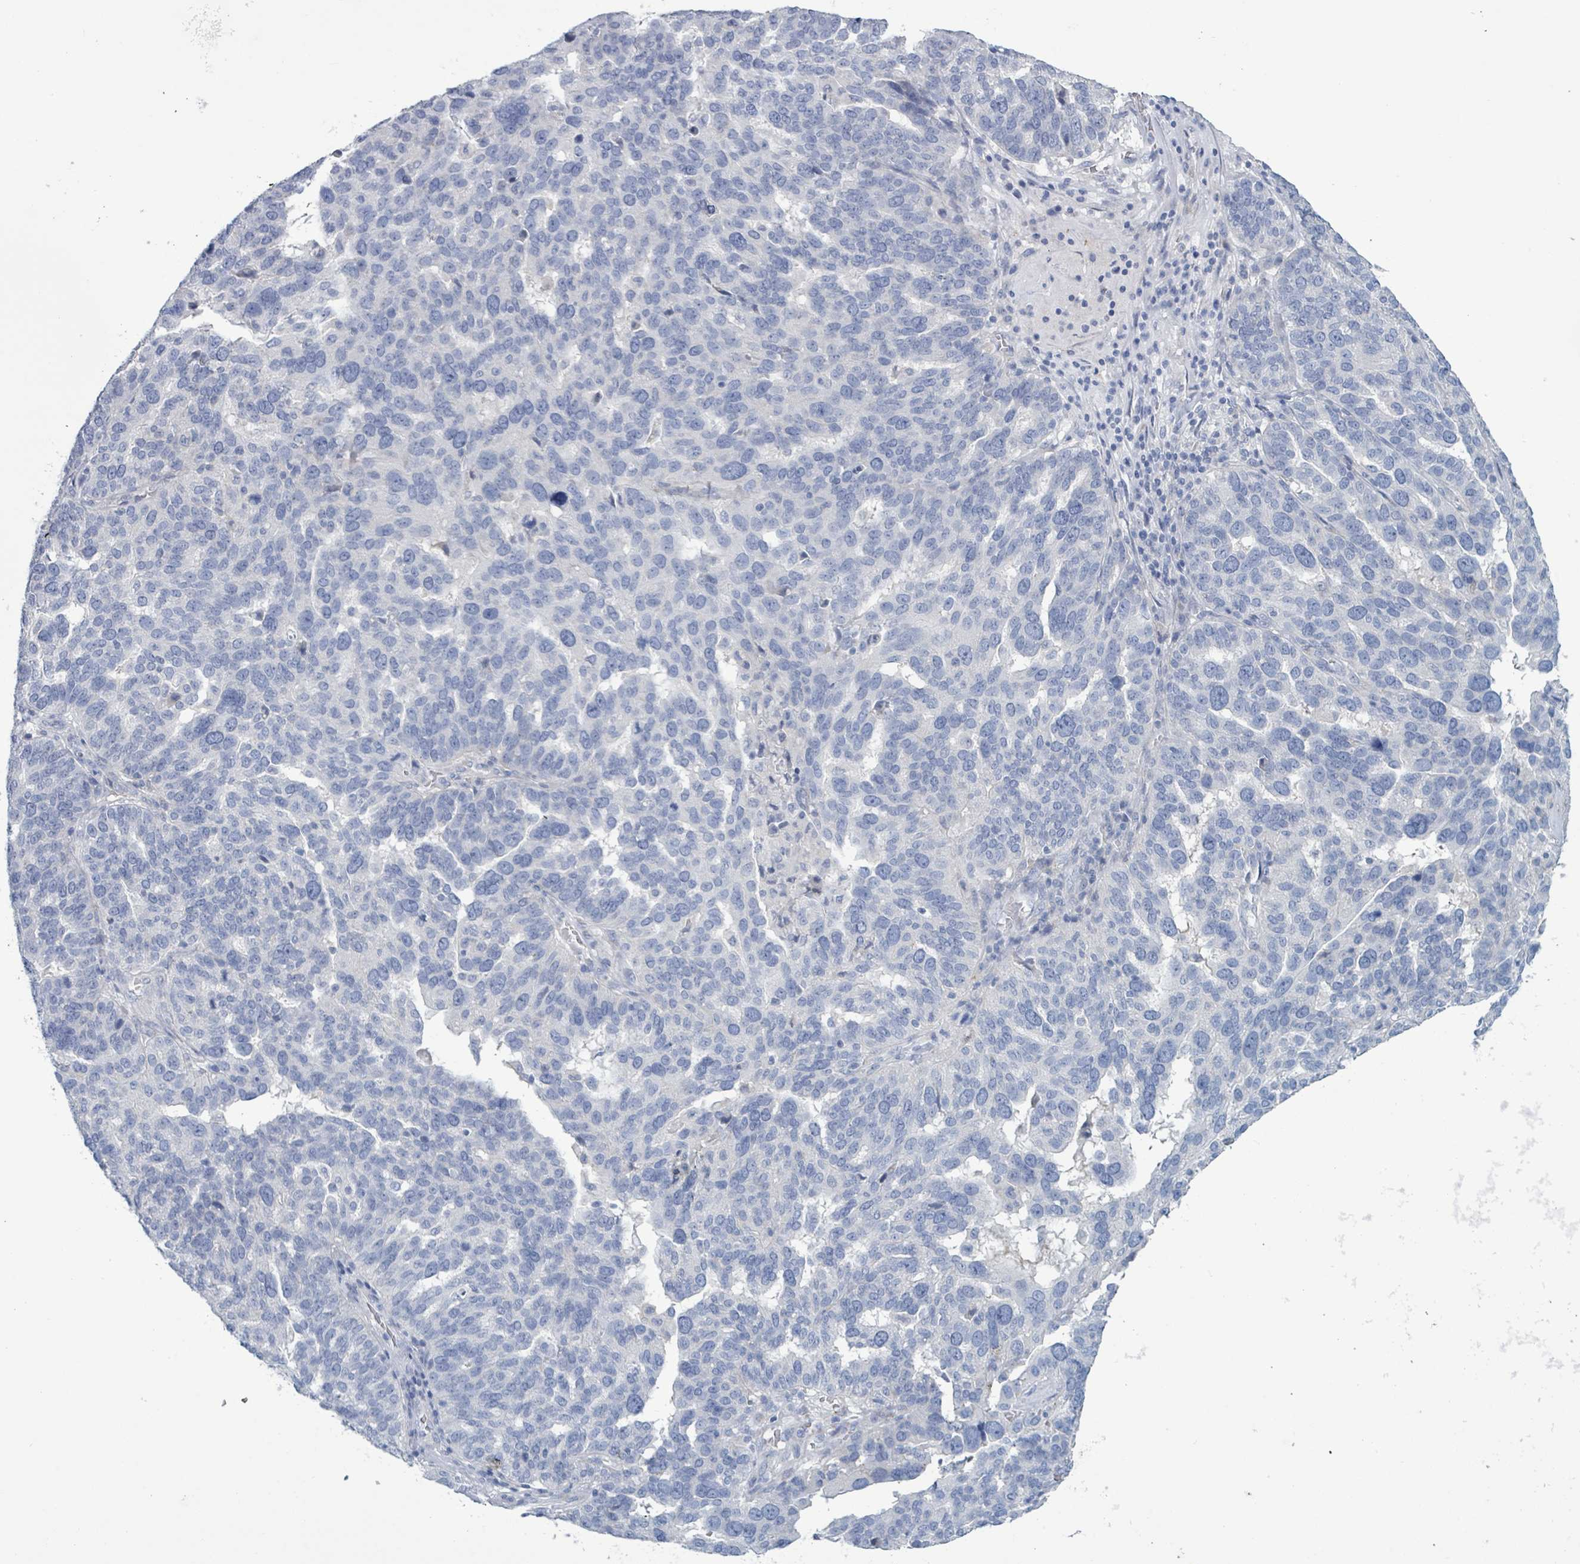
{"staining": {"intensity": "negative", "quantity": "none", "location": "none"}, "tissue": "ovarian cancer", "cell_type": "Tumor cells", "image_type": "cancer", "snomed": [{"axis": "morphology", "description": "Cystadenocarcinoma, serous, NOS"}, {"axis": "topography", "description": "Ovary"}], "caption": "High magnification brightfield microscopy of serous cystadenocarcinoma (ovarian) stained with DAB (3,3'-diaminobenzidine) (brown) and counterstained with hematoxylin (blue): tumor cells show no significant staining.", "gene": "PKLR", "patient": {"sex": "female", "age": 59}}